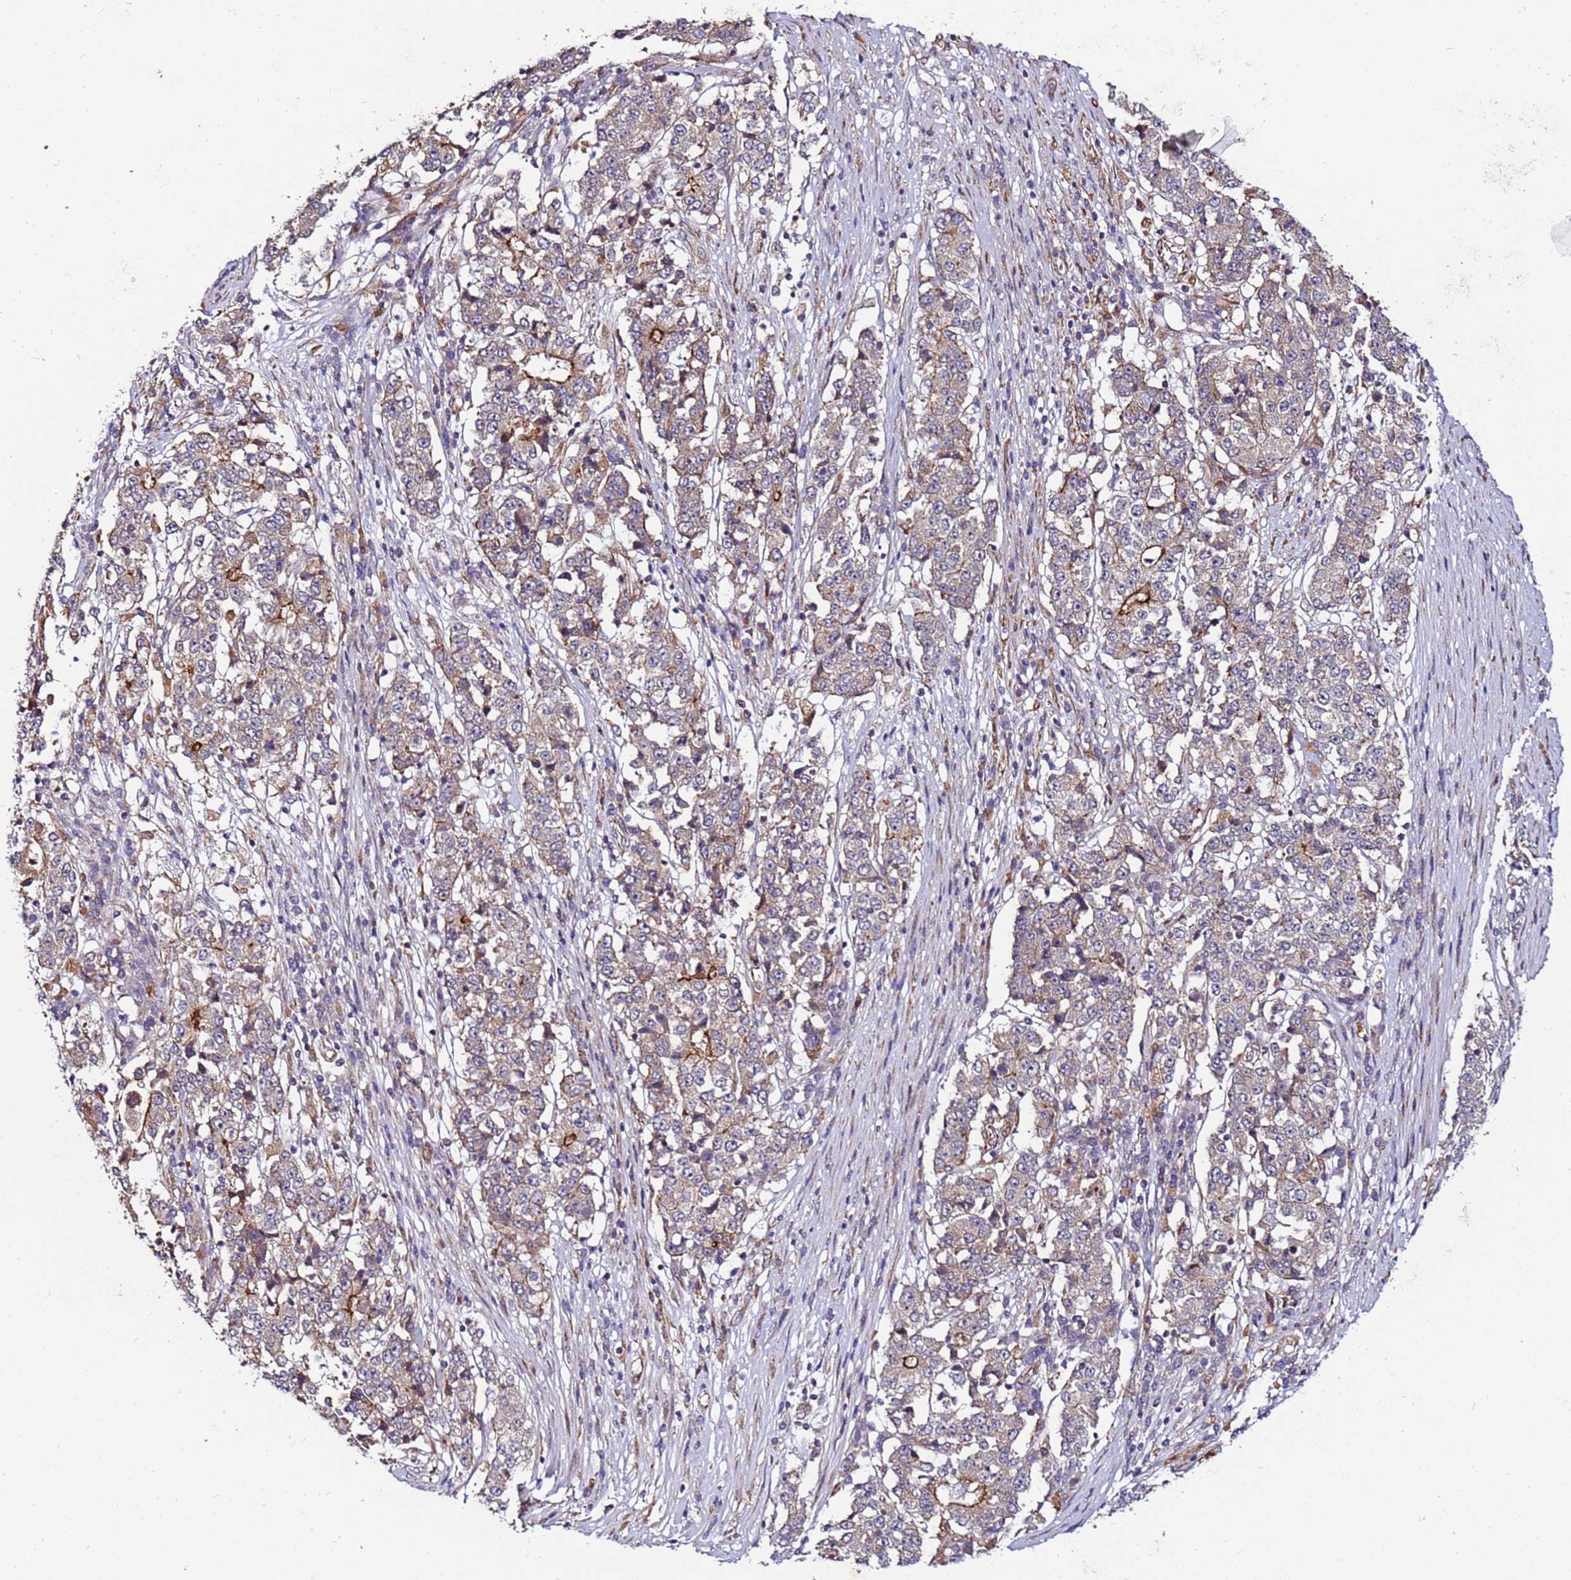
{"staining": {"intensity": "moderate", "quantity": "<25%", "location": "cytoplasmic/membranous"}, "tissue": "stomach cancer", "cell_type": "Tumor cells", "image_type": "cancer", "snomed": [{"axis": "morphology", "description": "Adenocarcinoma, NOS"}, {"axis": "topography", "description": "Stomach"}], "caption": "Immunohistochemistry (IHC) staining of stomach adenocarcinoma, which demonstrates low levels of moderate cytoplasmic/membranous positivity in about <25% of tumor cells indicating moderate cytoplasmic/membranous protein positivity. The staining was performed using DAB (3,3'-diaminobenzidine) (brown) for protein detection and nuclei were counterstained in hematoxylin (blue).", "gene": "MCRIP1", "patient": {"sex": "male", "age": 59}}